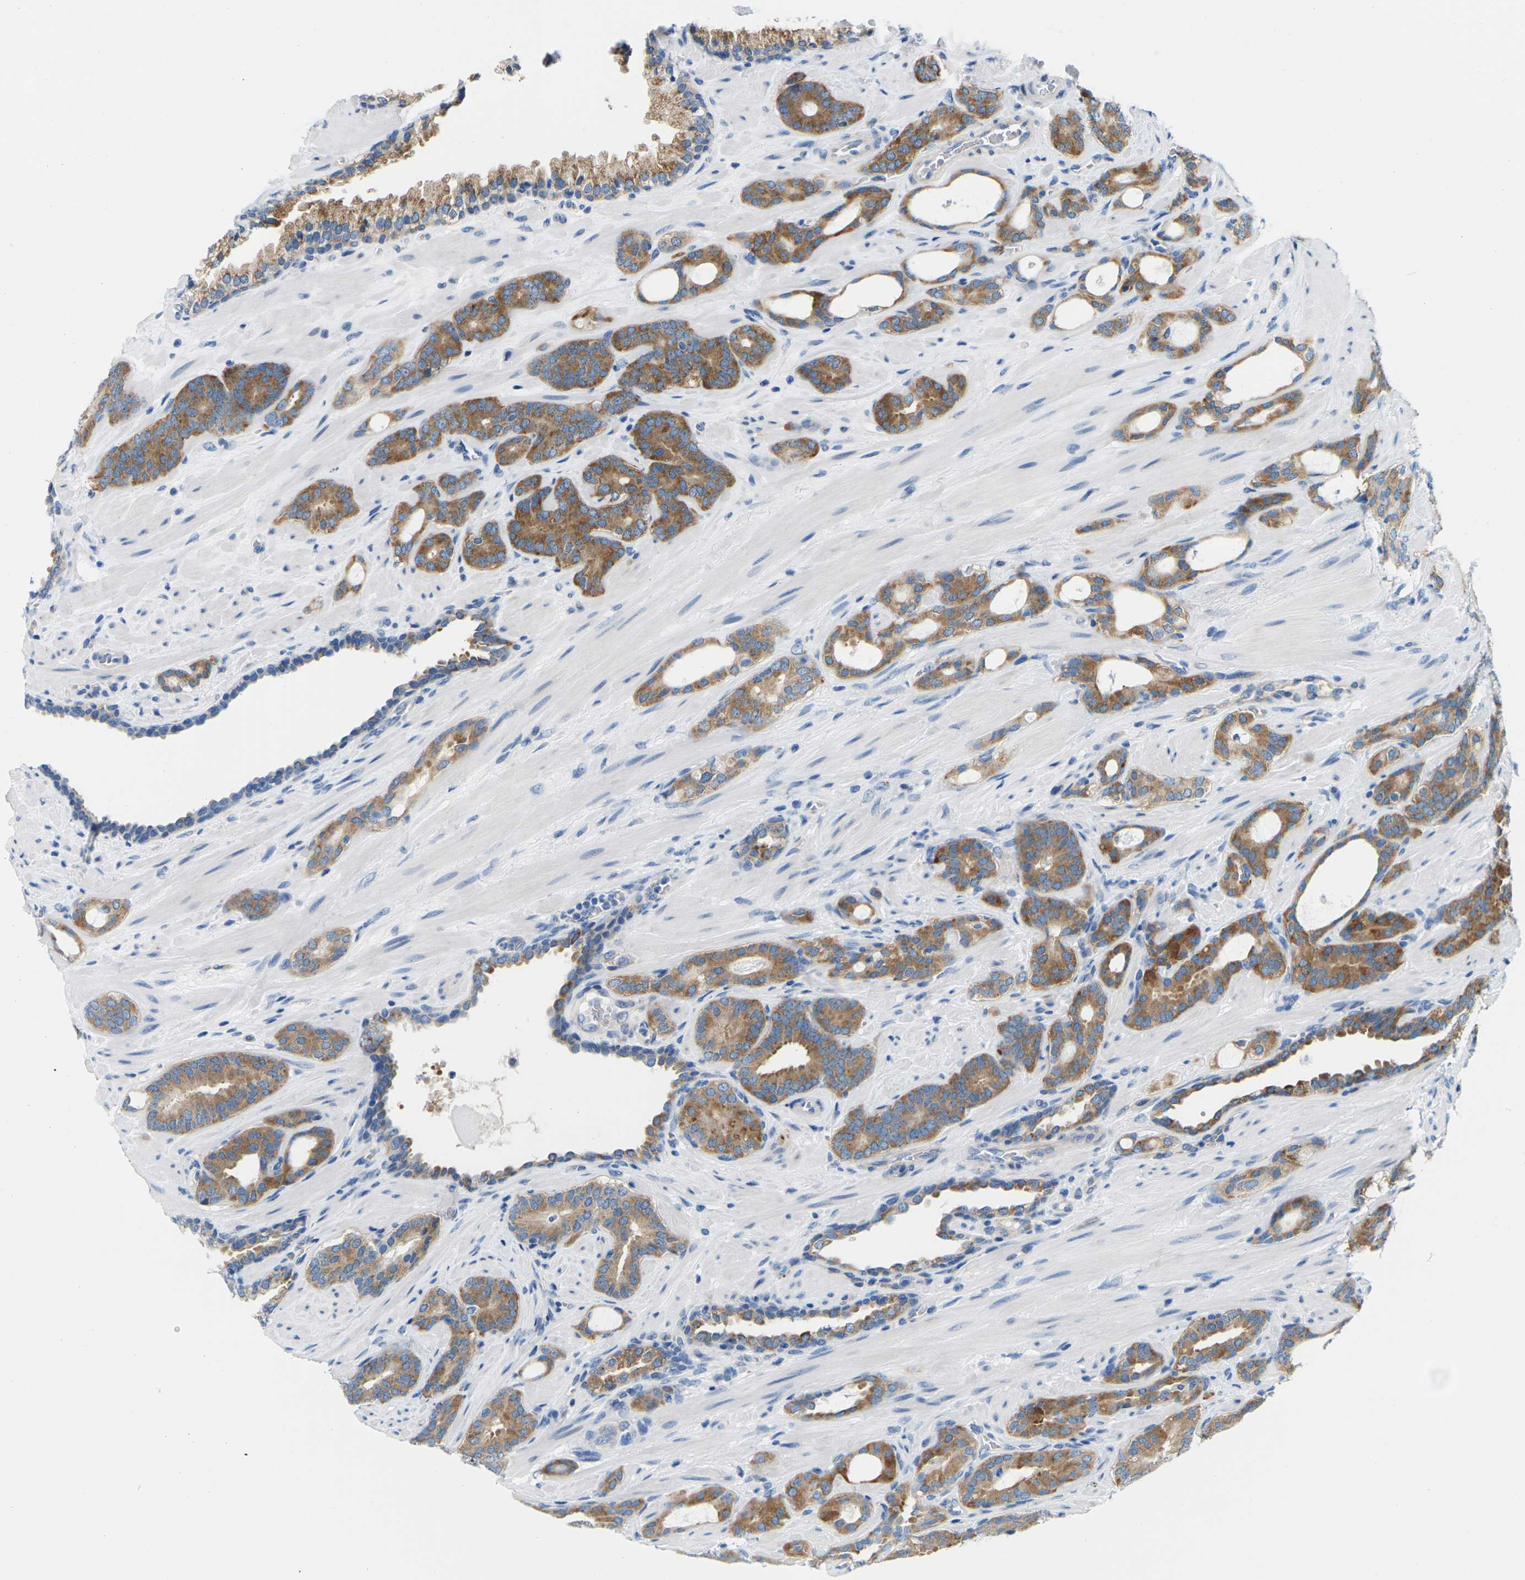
{"staining": {"intensity": "moderate", "quantity": ">75%", "location": "cytoplasmic/membranous"}, "tissue": "prostate cancer", "cell_type": "Tumor cells", "image_type": "cancer", "snomed": [{"axis": "morphology", "description": "Adenocarcinoma, Low grade"}, {"axis": "topography", "description": "Prostate"}], "caption": "This image reveals immunohistochemistry (IHC) staining of human prostate cancer (low-grade adenocarcinoma), with medium moderate cytoplasmic/membranous staining in approximately >75% of tumor cells.", "gene": "SYNGR2", "patient": {"sex": "male", "age": 63}}